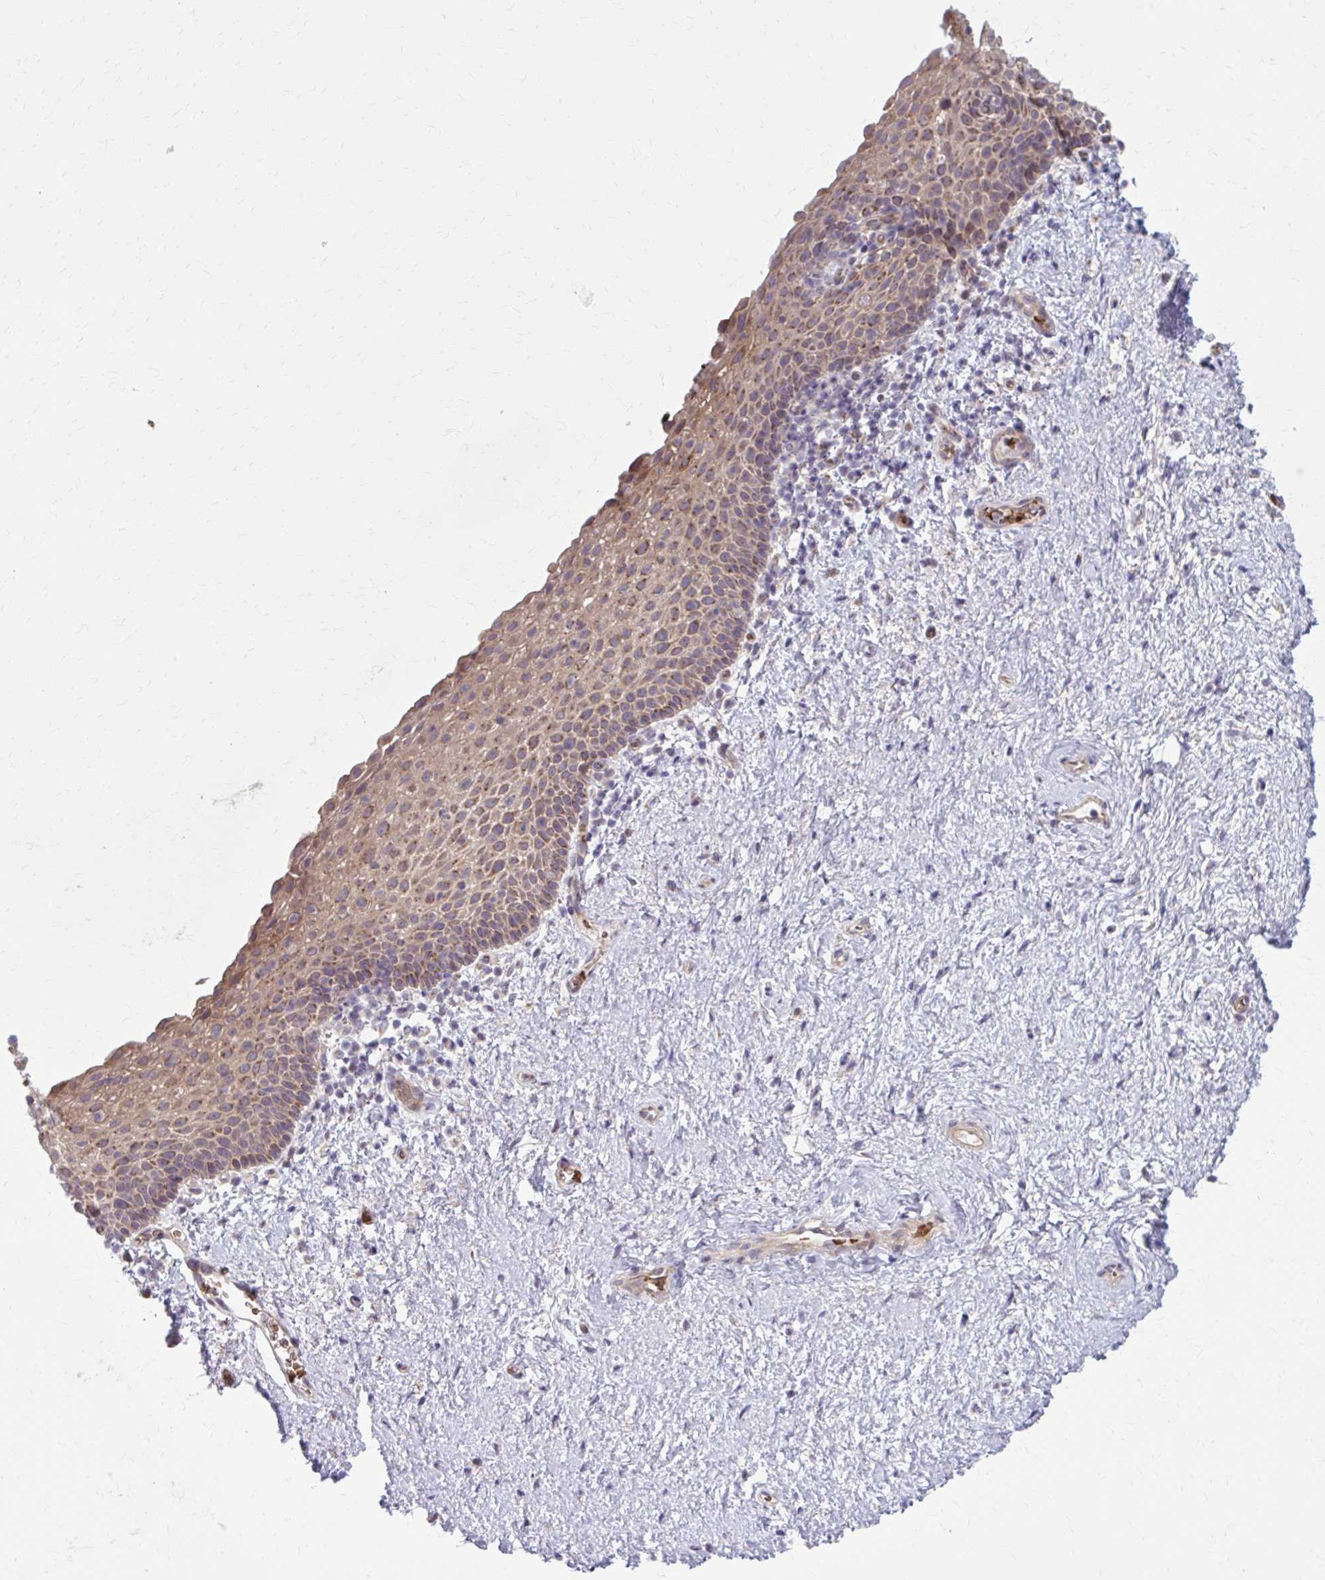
{"staining": {"intensity": "moderate", "quantity": "25%-75%", "location": "cytoplasmic/membranous"}, "tissue": "vagina", "cell_type": "Squamous epithelial cells", "image_type": "normal", "snomed": [{"axis": "morphology", "description": "Normal tissue, NOS"}, {"axis": "topography", "description": "Vagina"}], "caption": "This photomicrograph exhibits benign vagina stained with immunohistochemistry to label a protein in brown. The cytoplasmic/membranous of squamous epithelial cells show moderate positivity for the protein. Nuclei are counter-stained blue.", "gene": "SNF8", "patient": {"sex": "female", "age": 61}}